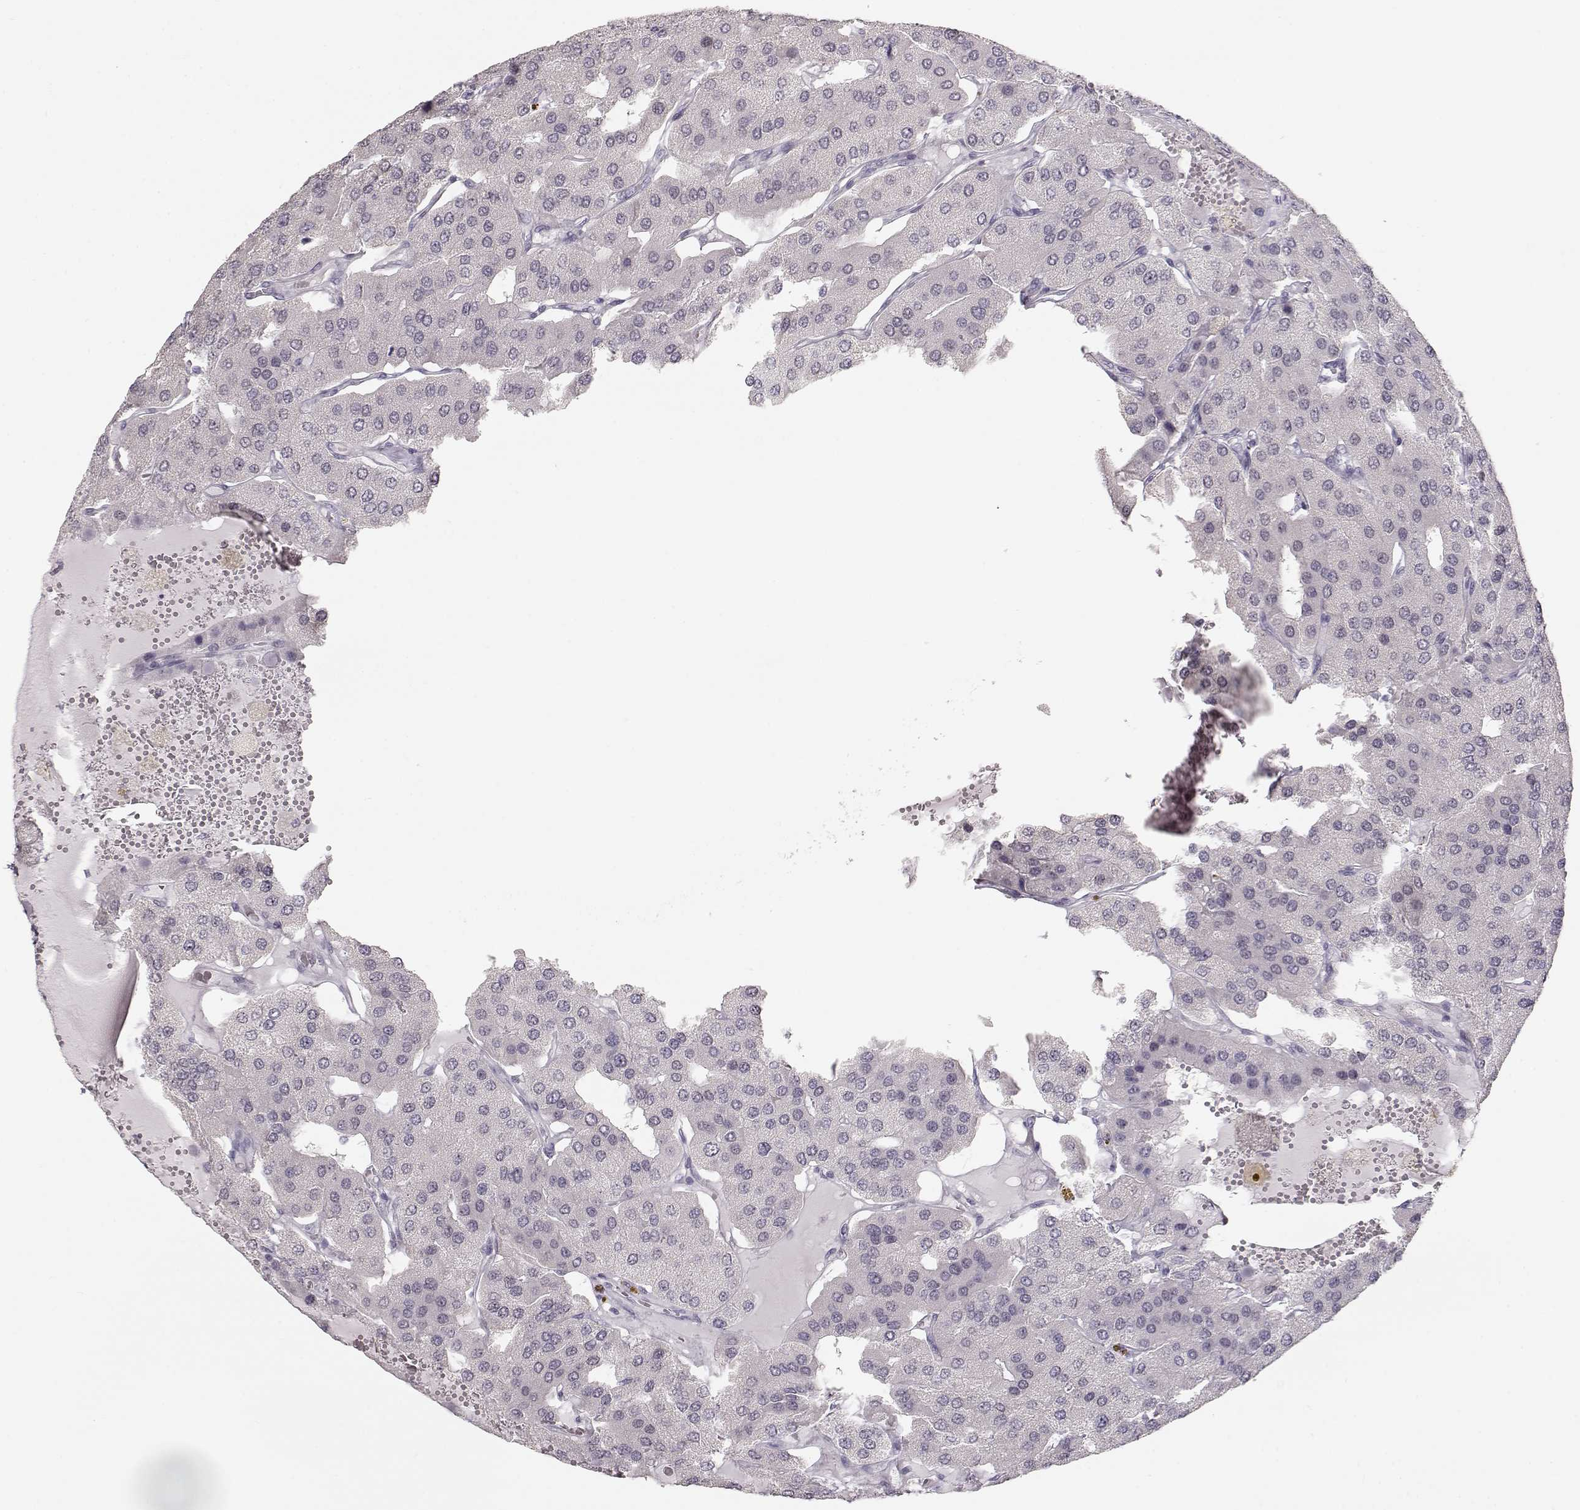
{"staining": {"intensity": "negative", "quantity": "none", "location": "none"}, "tissue": "parathyroid gland", "cell_type": "Glandular cells", "image_type": "normal", "snomed": [{"axis": "morphology", "description": "Normal tissue, NOS"}, {"axis": "morphology", "description": "Adenoma, NOS"}, {"axis": "topography", "description": "Parathyroid gland"}], "caption": "A photomicrograph of human parathyroid gland is negative for staining in glandular cells. (DAB (3,3'-diaminobenzidine) immunohistochemistry, high magnification).", "gene": "FAM205A", "patient": {"sex": "female", "age": 86}}